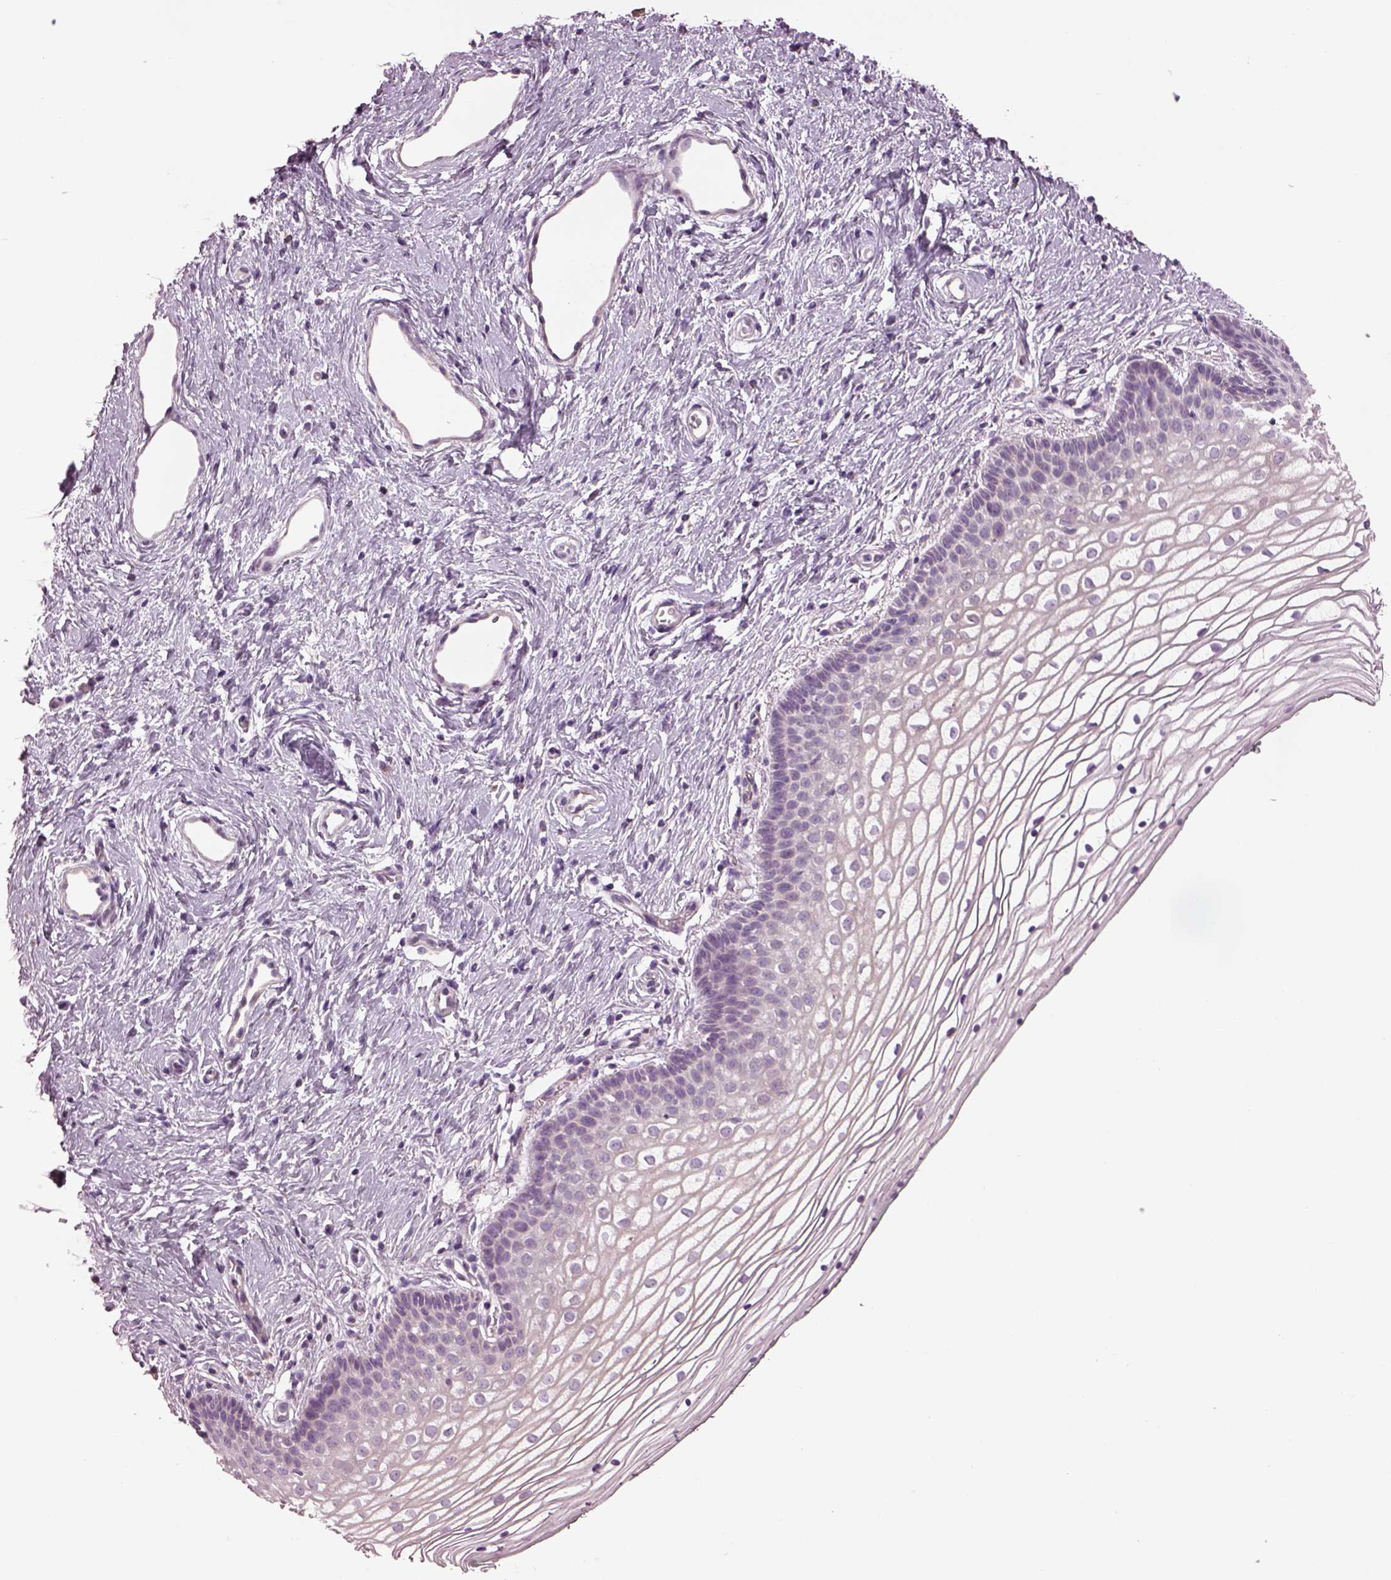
{"staining": {"intensity": "negative", "quantity": "none", "location": "none"}, "tissue": "vagina", "cell_type": "Squamous epithelial cells", "image_type": "normal", "snomed": [{"axis": "morphology", "description": "Normal tissue, NOS"}, {"axis": "topography", "description": "Vagina"}], "caption": "Squamous epithelial cells show no significant staining in unremarkable vagina. (IHC, brightfield microscopy, high magnification).", "gene": "SPATA7", "patient": {"sex": "female", "age": 36}}